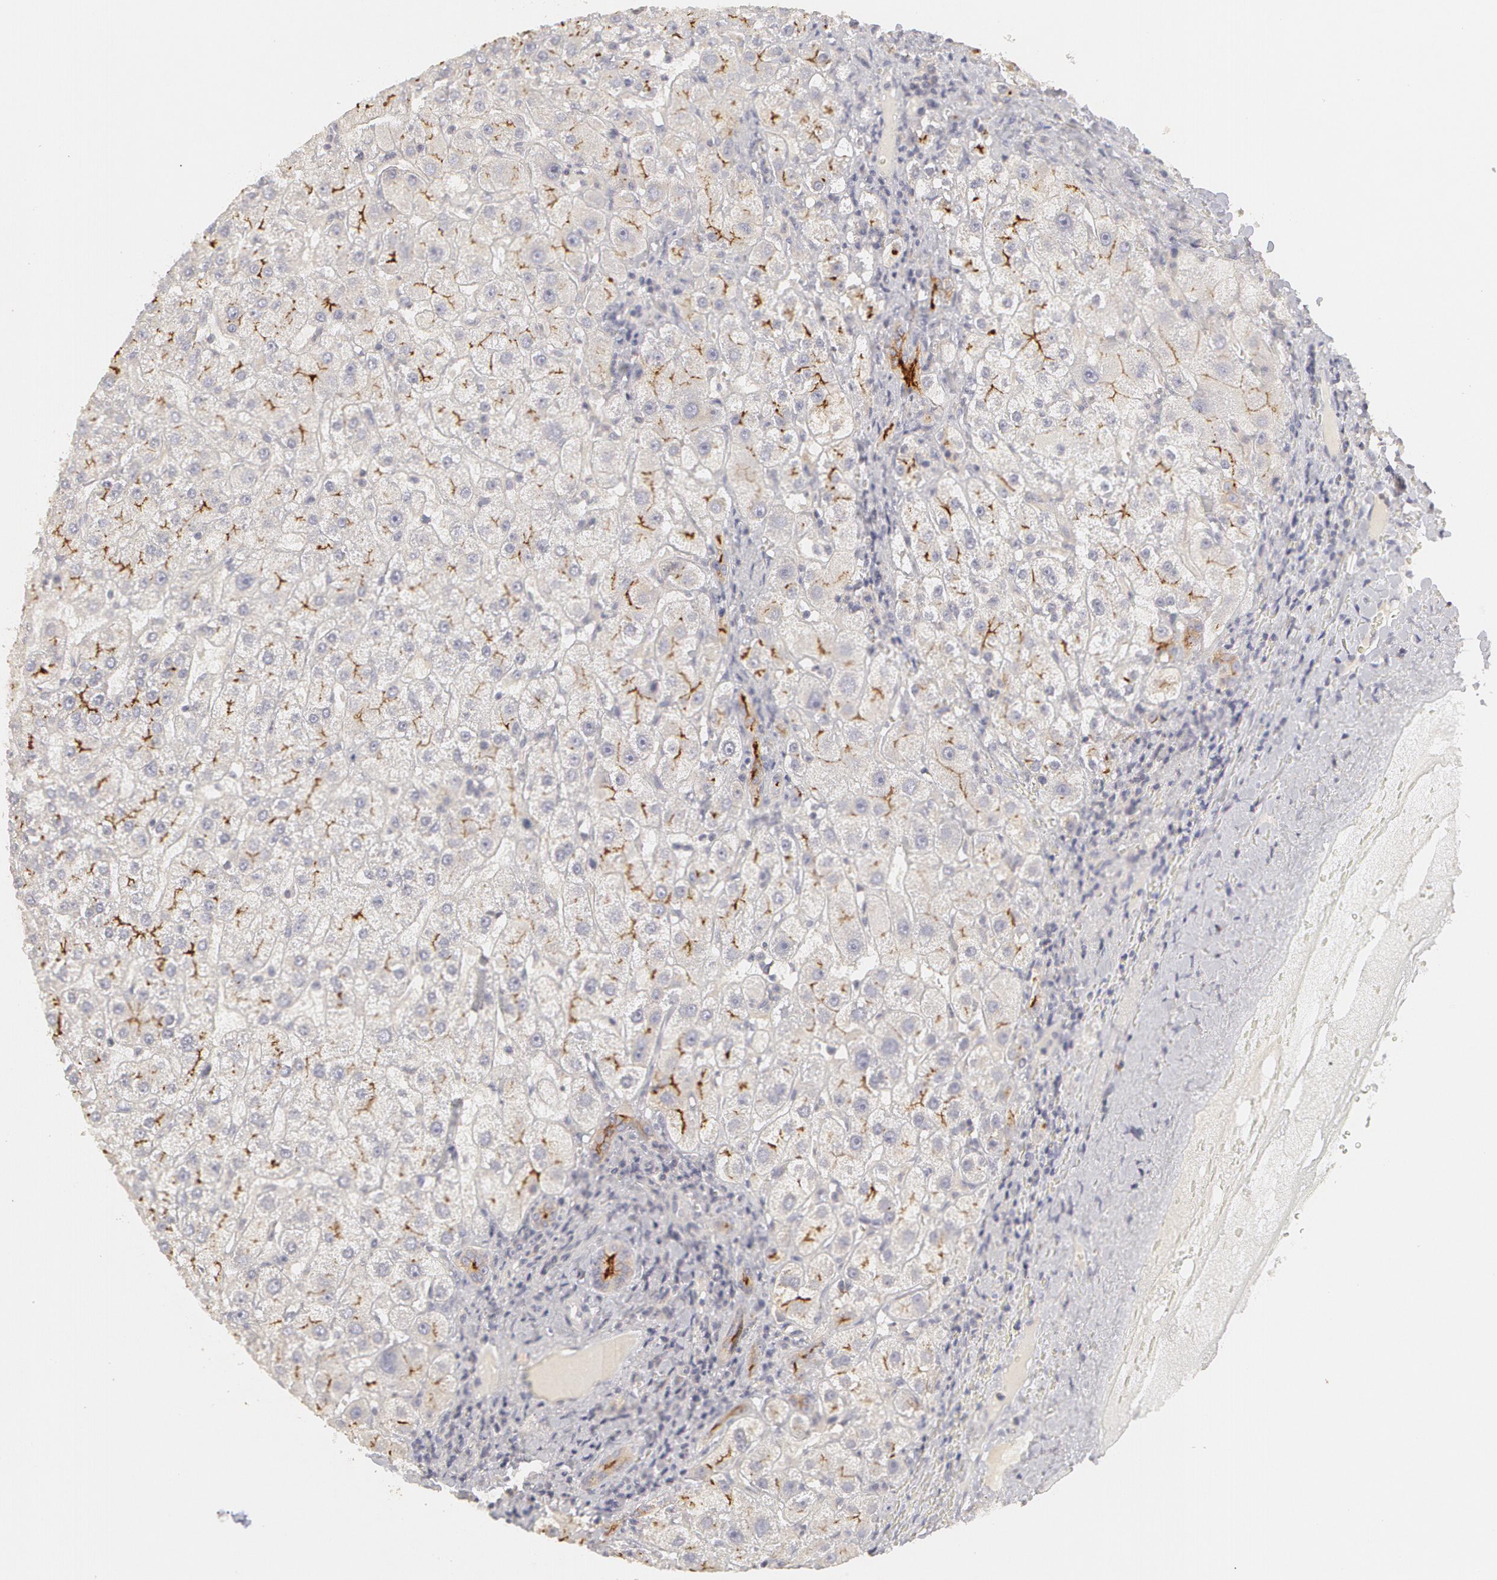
{"staining": {"intensity": "moderate", "quantity": "25%-75%", "location": "cytoplasmic/membranous"}, "tissue": "liver", "cell_type": "Cholangiocytes", "image_type": "normal", "snomed": [{"axis": "morphology", "description": "Normal tissue, NOS"}, {"axis": "topography", "description": "Liver"}], "caption": "DAB (3,3'-diaminobenzidine) immunohistochemical staining of normal liver displays moderate cytoplasmic/membranous protein positivity in about 25%-75% of cholangiocytes.", "gene": "ABCB1", "patient": {"sex": "female", "age": 79}}